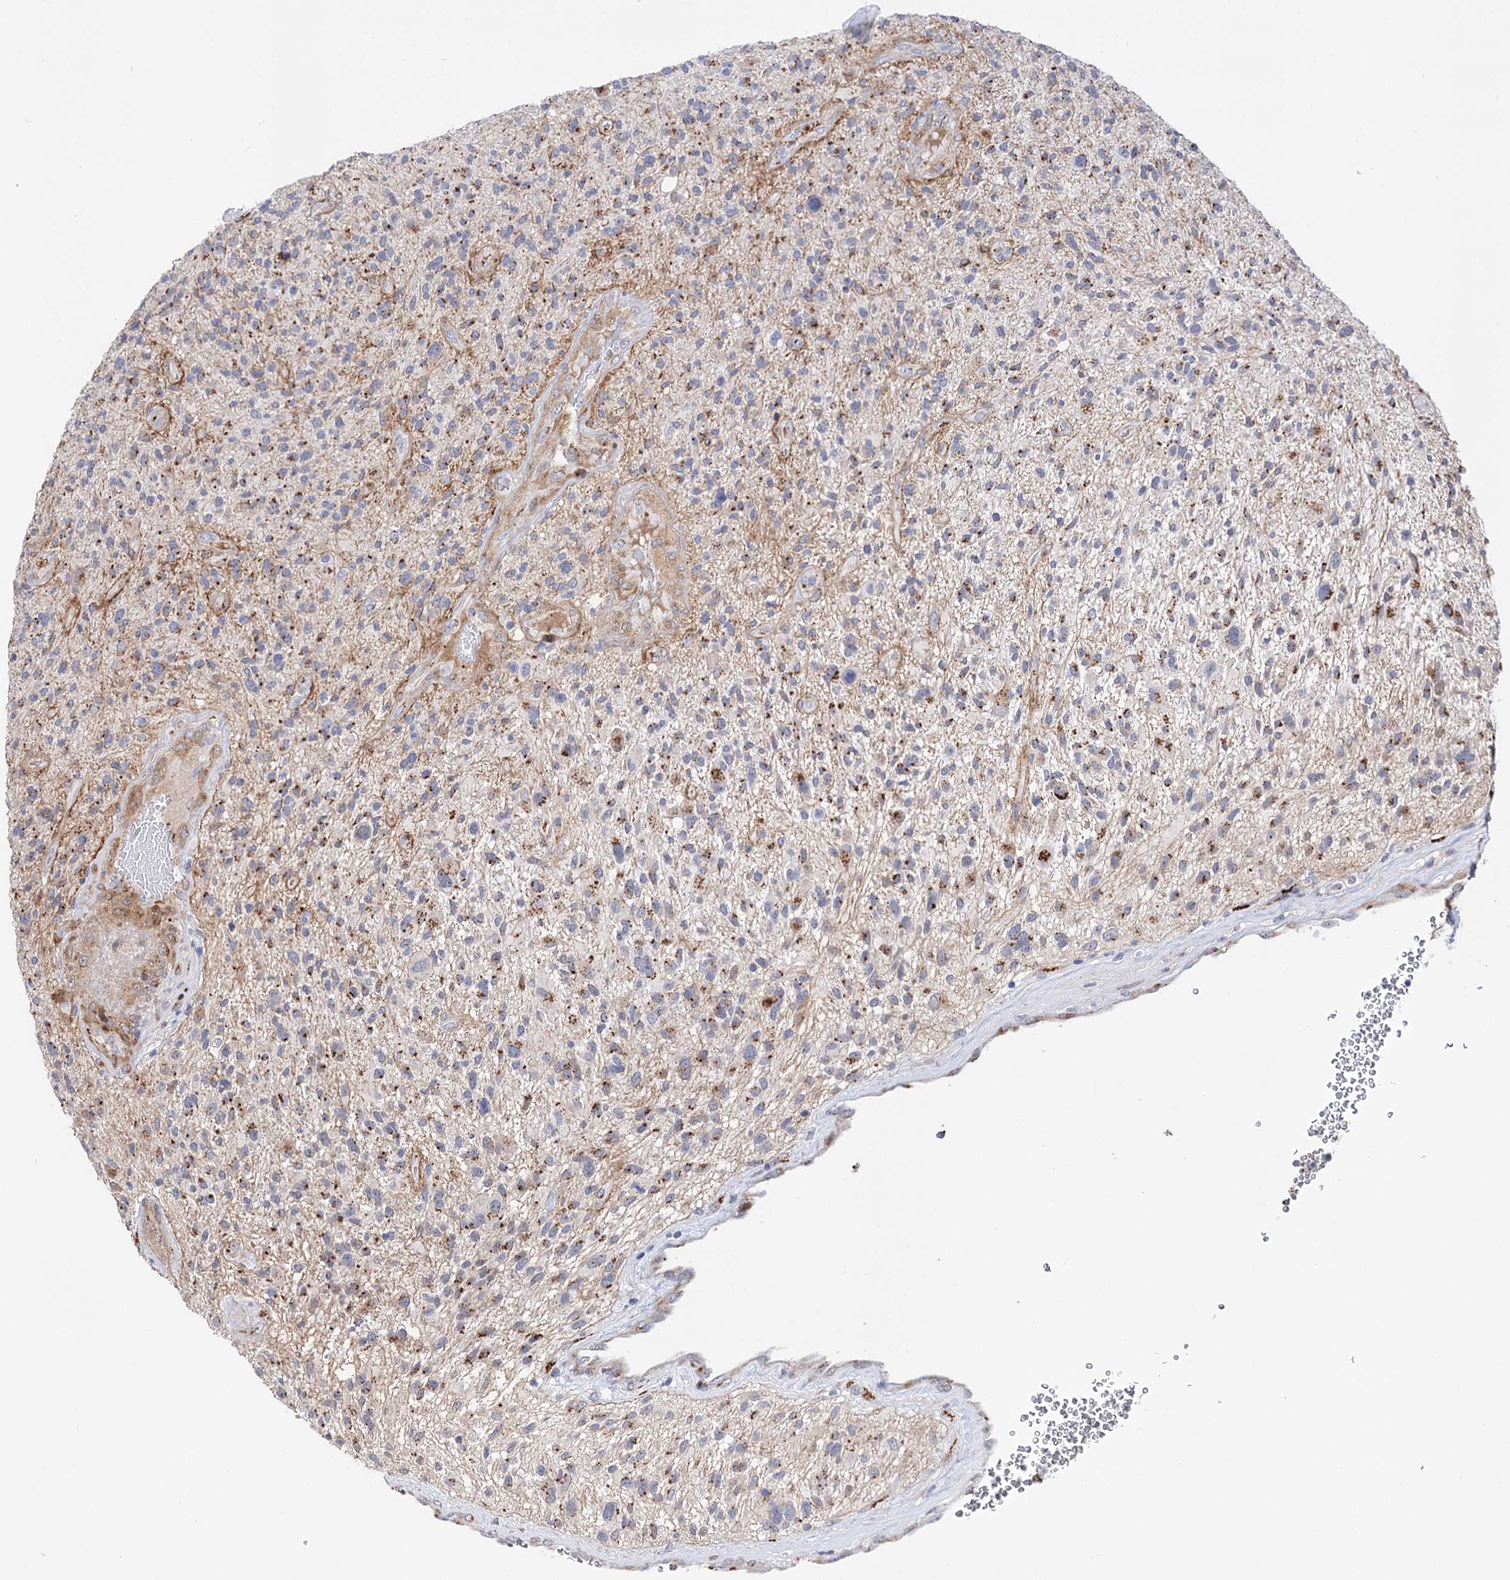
{"staining": {"intensity": "moderate", "quantity": "25%-75%", "location": "cytoplasmic/membranous"}, "tissue": "glioma", "cell_type": "Tumor cells", "image_type": "cancer", "snomed": [{"axis": "morphology", "description": "Glioma, malignant, High grade"}, {"axis": "topography", "description": "Brain"}], "caption": "This is an image of immunohistochemistry (IHC) staining of malignant high-grade glioma, which shows moderate expression in the cytoplasmic/membranous of tumor cells.", "gene": "C11orf96", "patient": {"sex": "male", "age": 47}}